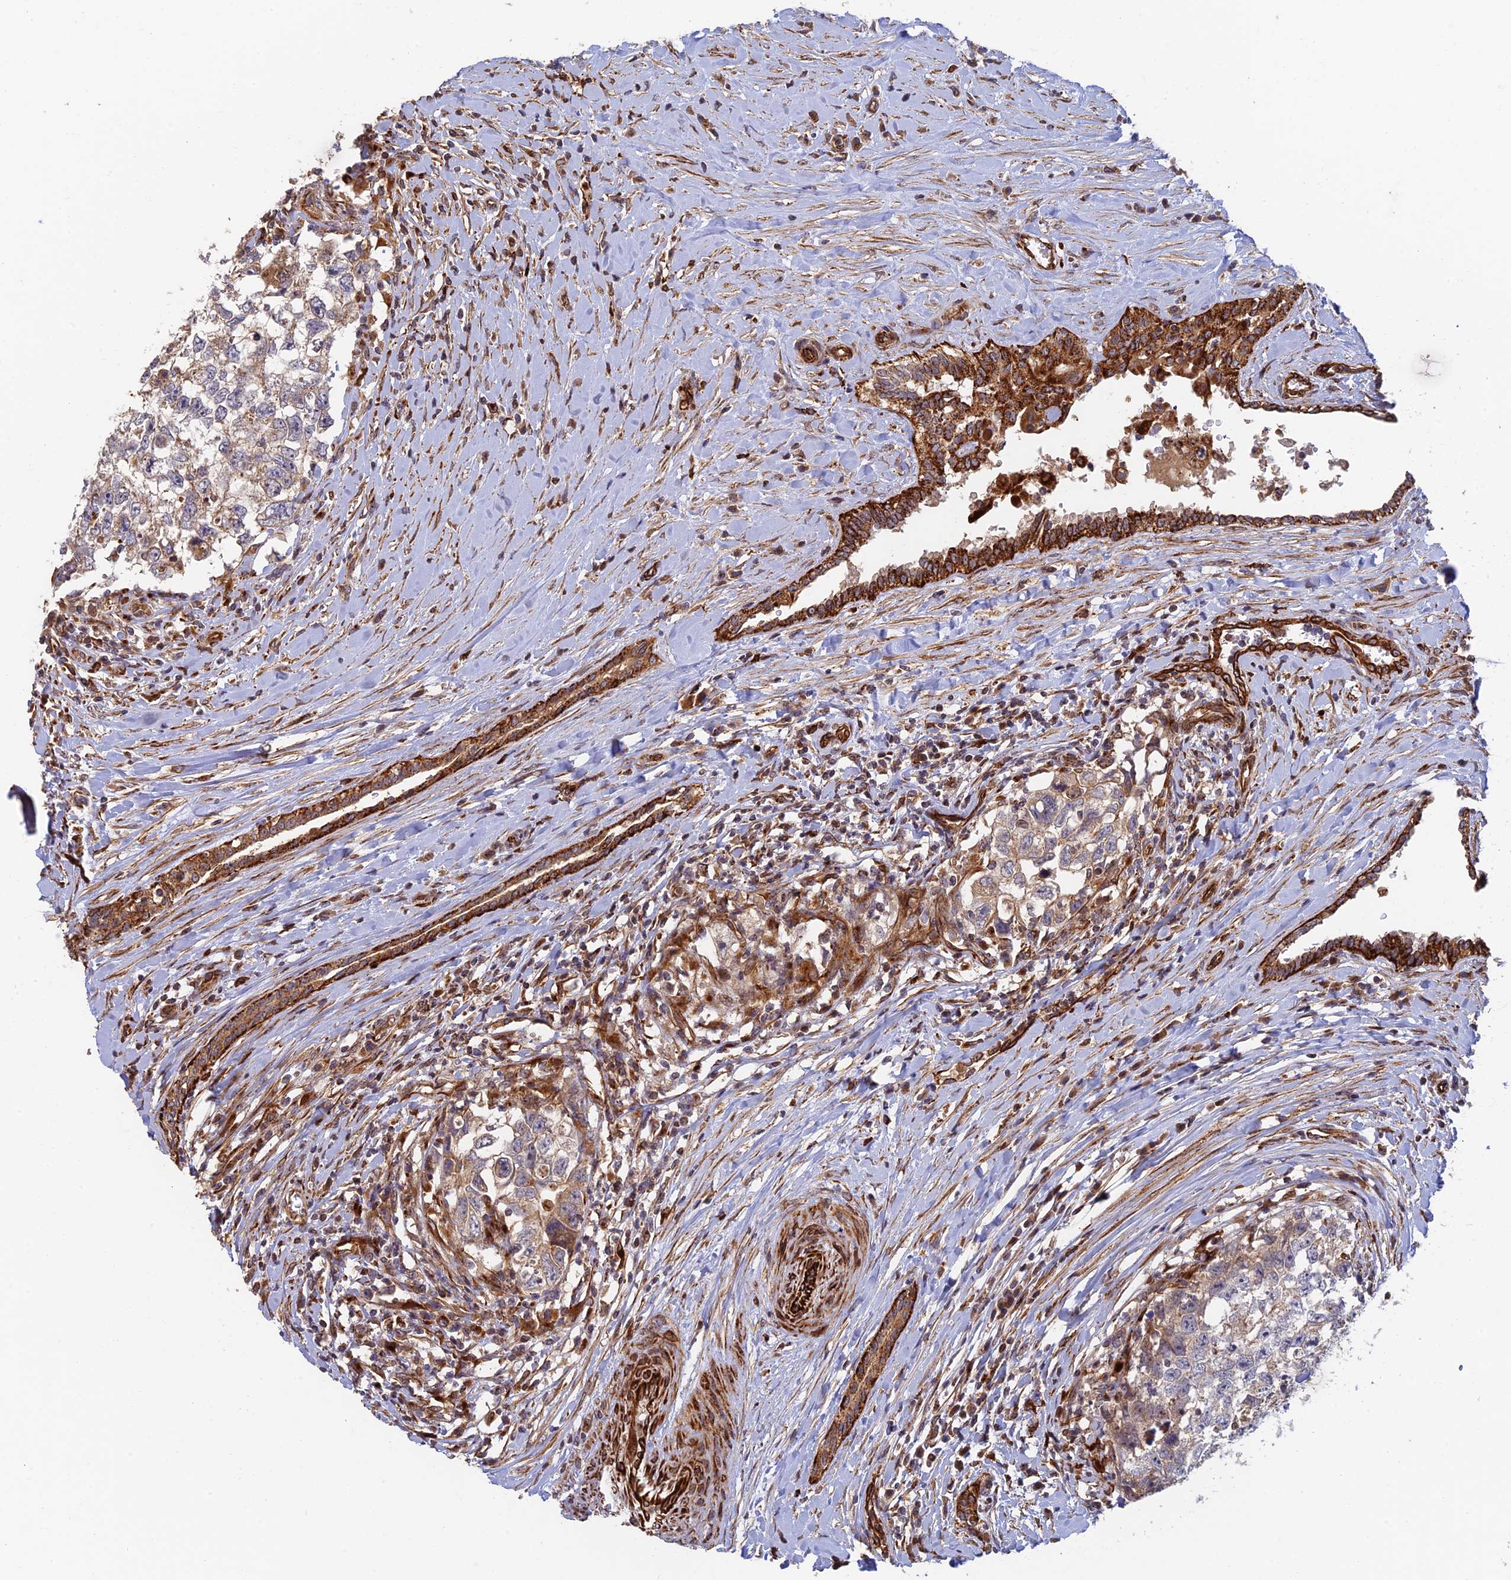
{"staining": {"intensity": "weak", "quantity": "<25%", "location": "cytoplasmic/membranous"}, "tissue": "testis cancer", "cell_type": "Tumor cells", "image_type": "cancer", "snomed": [{"axis": "morphology", "description": "Seminoma, NOS"}, {"axis": "morphology", "description": "Carcinoma, Embryonal, NOS"}, {"axis": "topography", "description": "Testis"}], "caption": "Immunohistochemical staining of testis cancer (embryonal carcinoma) displays no significant staining in tumor cells.", "gene": "PPP2R3C", "patient": {"sex": "male", "age": 29}}